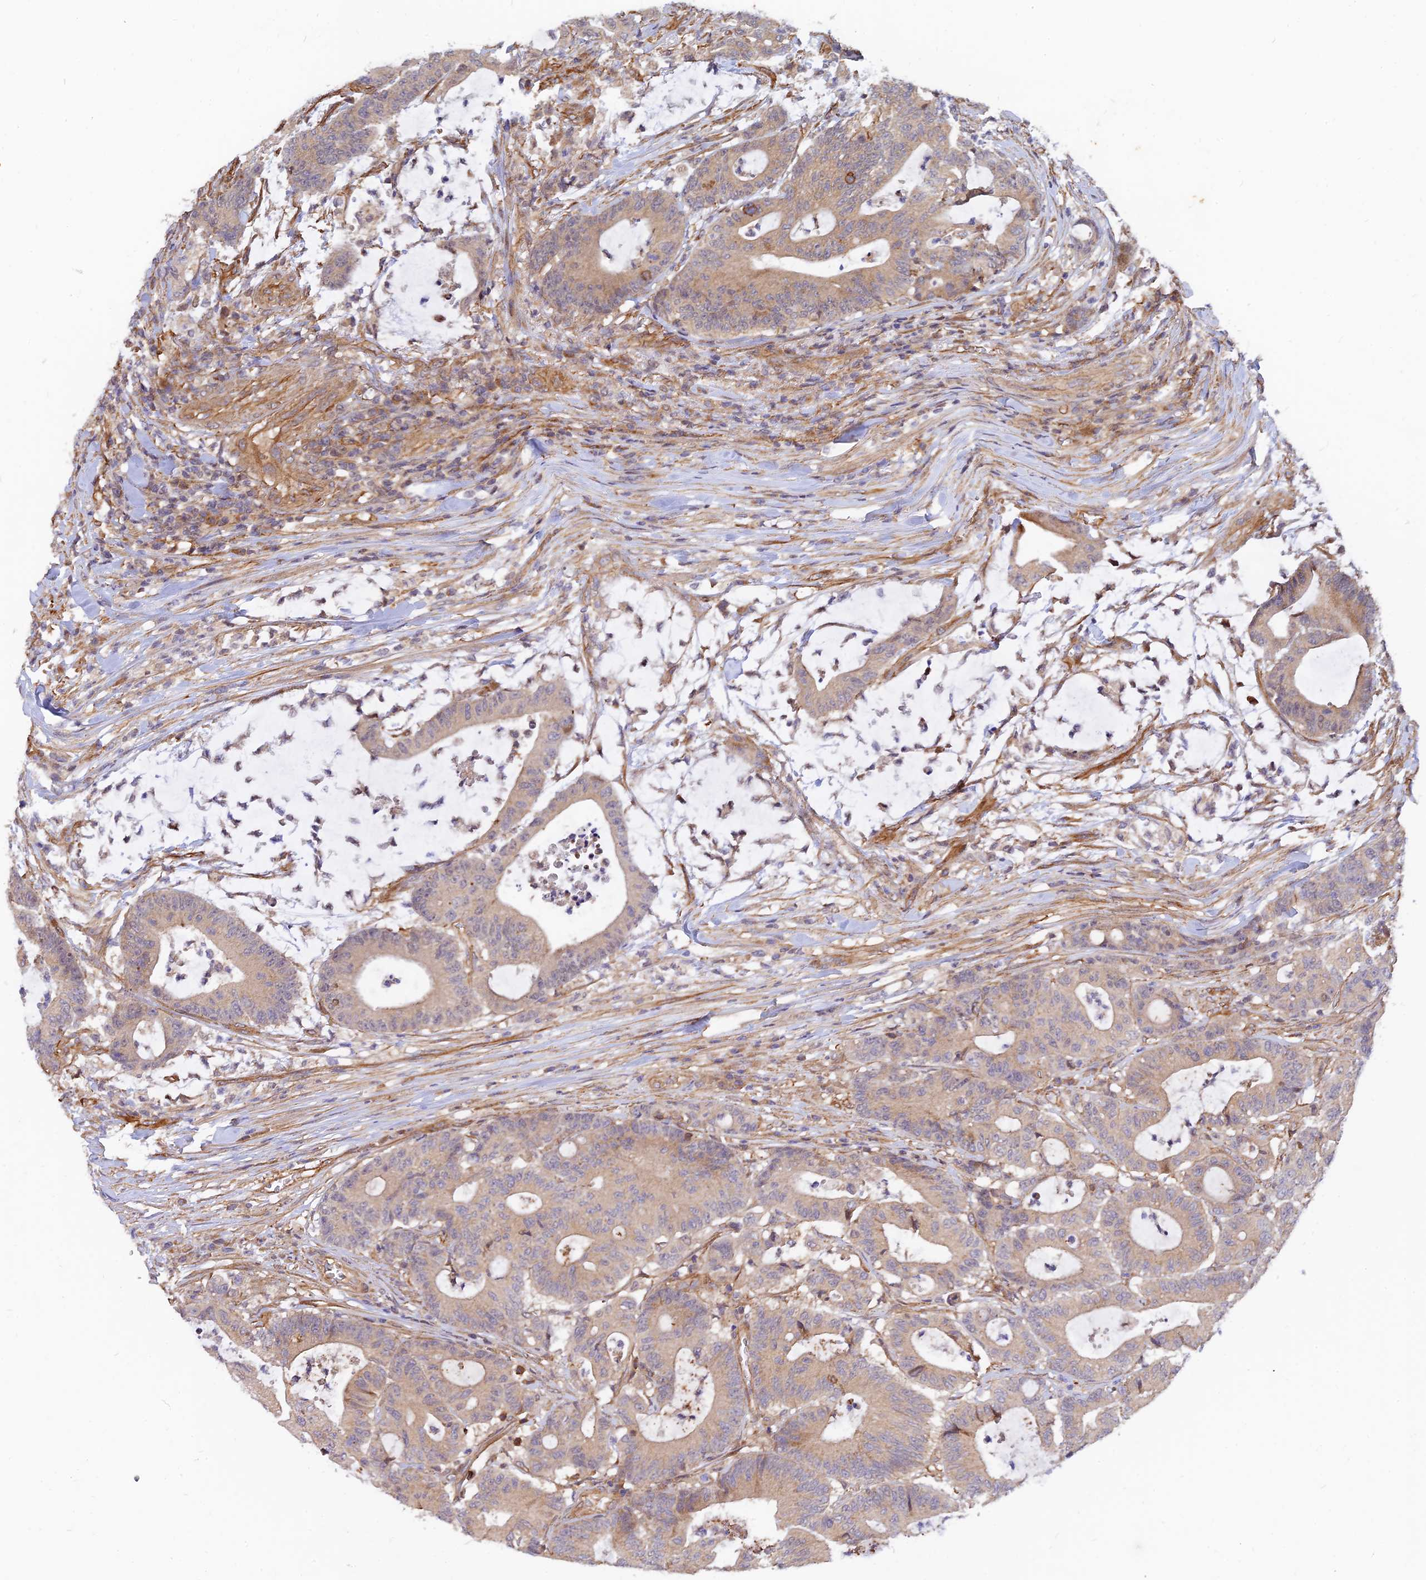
{"staining": {"intensity": "weak", "quantity": "25%-75%", "location": "cytoplasmic/membranous"}, "tissue": "colorectal cancer", "cell_type": "Tumor cells", "image_type": "cancer", "snomed": [{"axis": "morphology", "description": "Adenocarcinoma, NOS"}, {"axis": "topography", "description": "Colon"}], "caption": "Immunohistochemistry (IHC) of human colorectal cancer (adenocarcinoma) exhibits low levels of weak cytoplasmic/membranous staining in approximately 25%-75% of tumor cells.", "gene": "WDR41", "patient": {"sex": "female", "age": 84}}